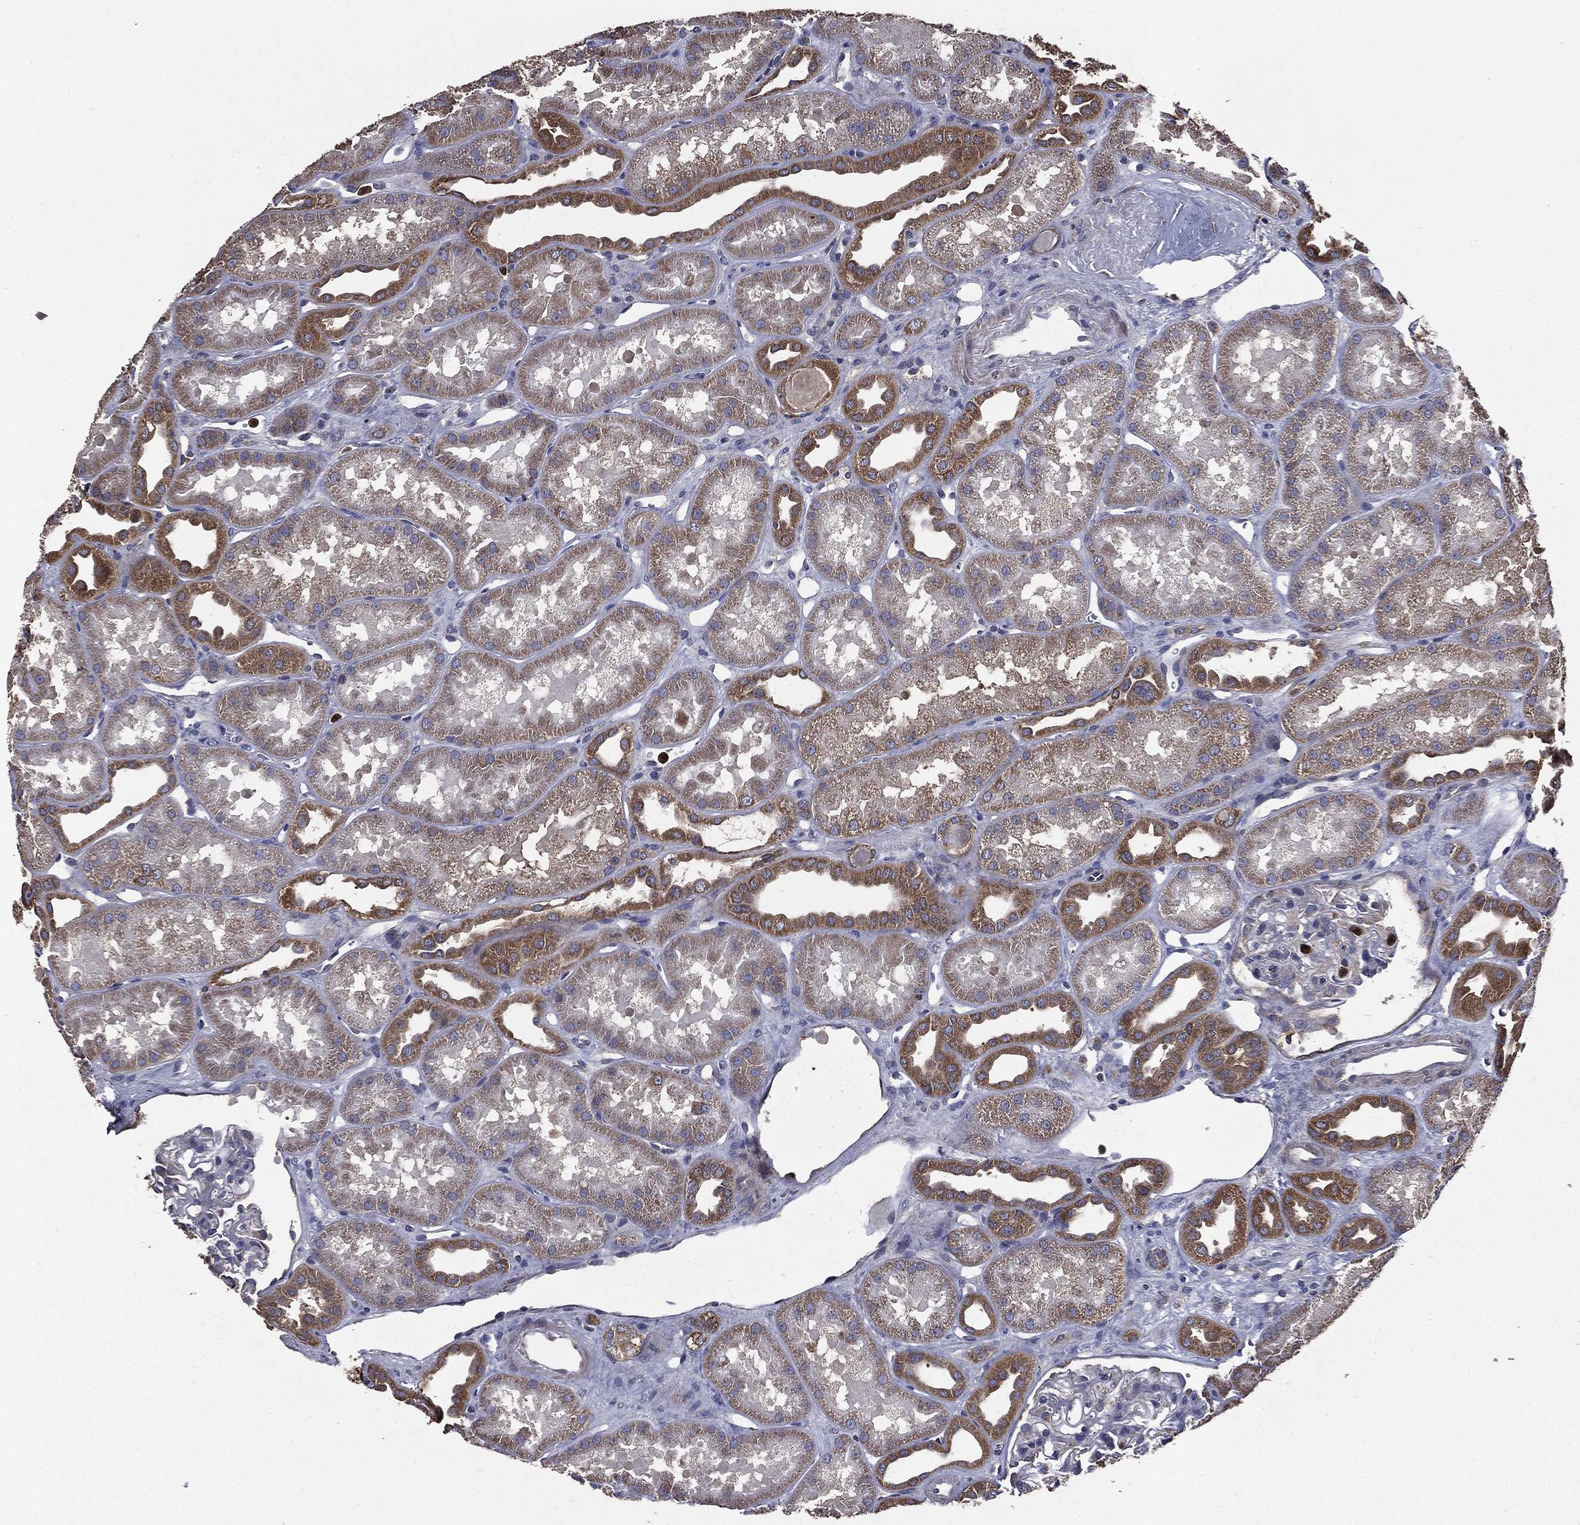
{"staining": {"intensity": "negative", "quantity": "none", "location": "none"}, "tissue": "kidney", "cell_type": "Cells in glomeruli", "image_type": "normal", "snomed": [{"axis": "morphology", "description": "Normal tissue, NOS"}, {"axis": "topography", "description": "Kidney"}], "caption": "The photomicrograph reveals no staining of cells in glomeruli in unremarkable kidney. Brightfield microscopy of immunohistochemistry stained with DAB (brown) and hematoxylin (blue), captured at high magnification.", "gene": "MAPK6", "patient": {"sex": "male", "age": 61}}